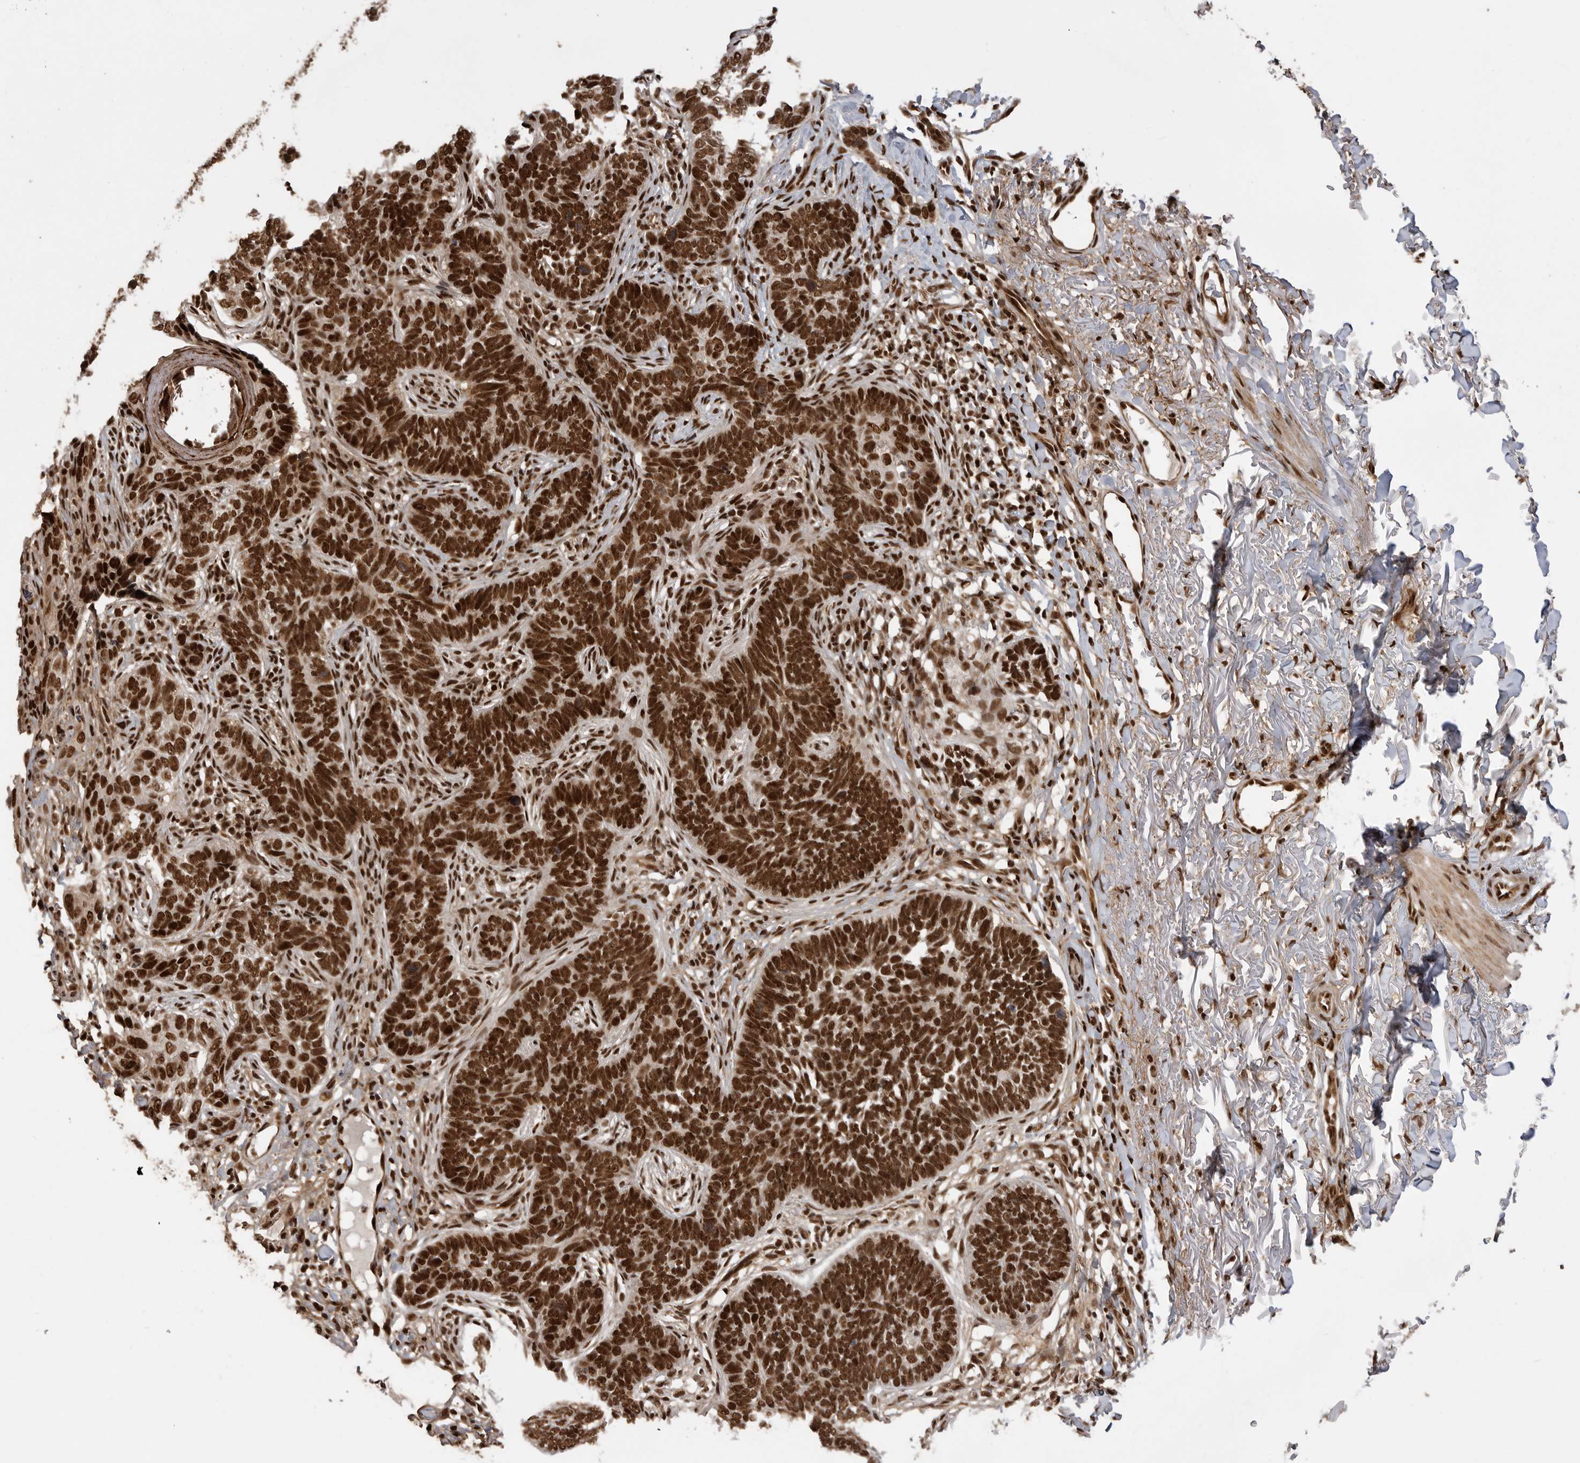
{"staining": {"intensity": "strong", "quantity": ">75%", "location": "nuclear"}, "tissue": "skin cancer", "cell_type": "Tumor cells", "image_type": "cancer", "snomed": [{"axis": "morphology", "description": "Normal tissue, NOS"}, {"axis": "morphology", "description": "Basal cell carcinoma"}, {"axis": "topography", "description": "Skin"}], "caption": "An IHC histopathology image of neoplastic tissue is shown. Protein staining in brown labels strong nuclear positivity in basal cell carcinoma (skin) within tumor cells. (Brightfield microscopy of DAB IHC at high magnification).", "gene": "PPP1R8", "patient": {"sex": "male", "age": 77}}